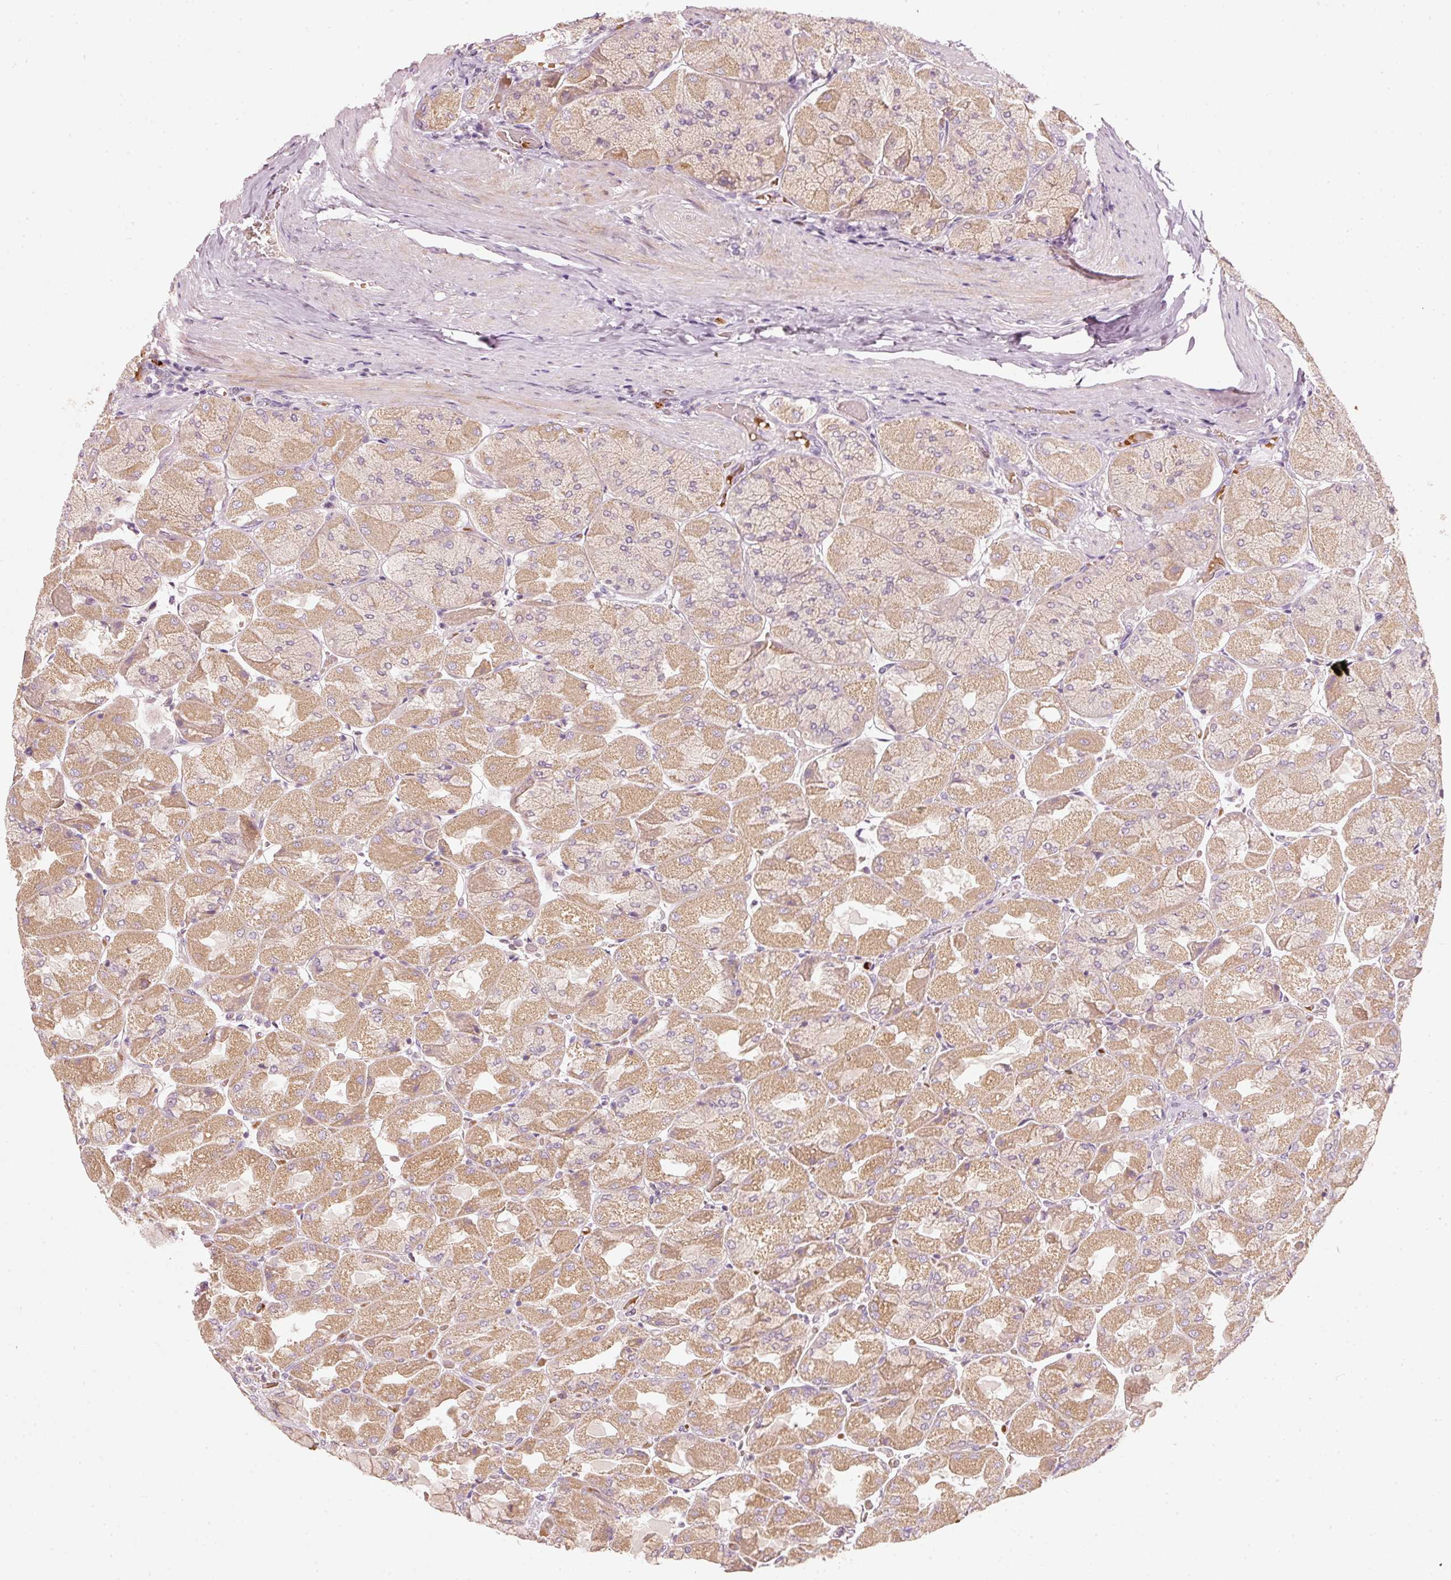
{"staining": {"intensity": "moderate", "quantity": "25%-75%", "location": "cytoplasmic/membranous"}, "tissue": "stomach", "cell_type": "Glandular cells", "image_type": "normal", "snomed": [{"axis": "morphology", "description": "Normal tissue, NOS"}, {"axis": "topography", "description": "Stomach"}], "caption": "Stomach stained with DAB immunohistochemistry demonstrates medium levels of moderate cytoplasmic/membranous expression in approximately 25%-75% of glandular cells. The staining was performed using DAB (3,3'-diaminobenzidine) to visualize the protein expression in brown, while the nuclei were stained in blue with hematoxylin (Magnification: 20x).", "gene": "KLHL21", "patient": {"sex": "female", "age": 61}}